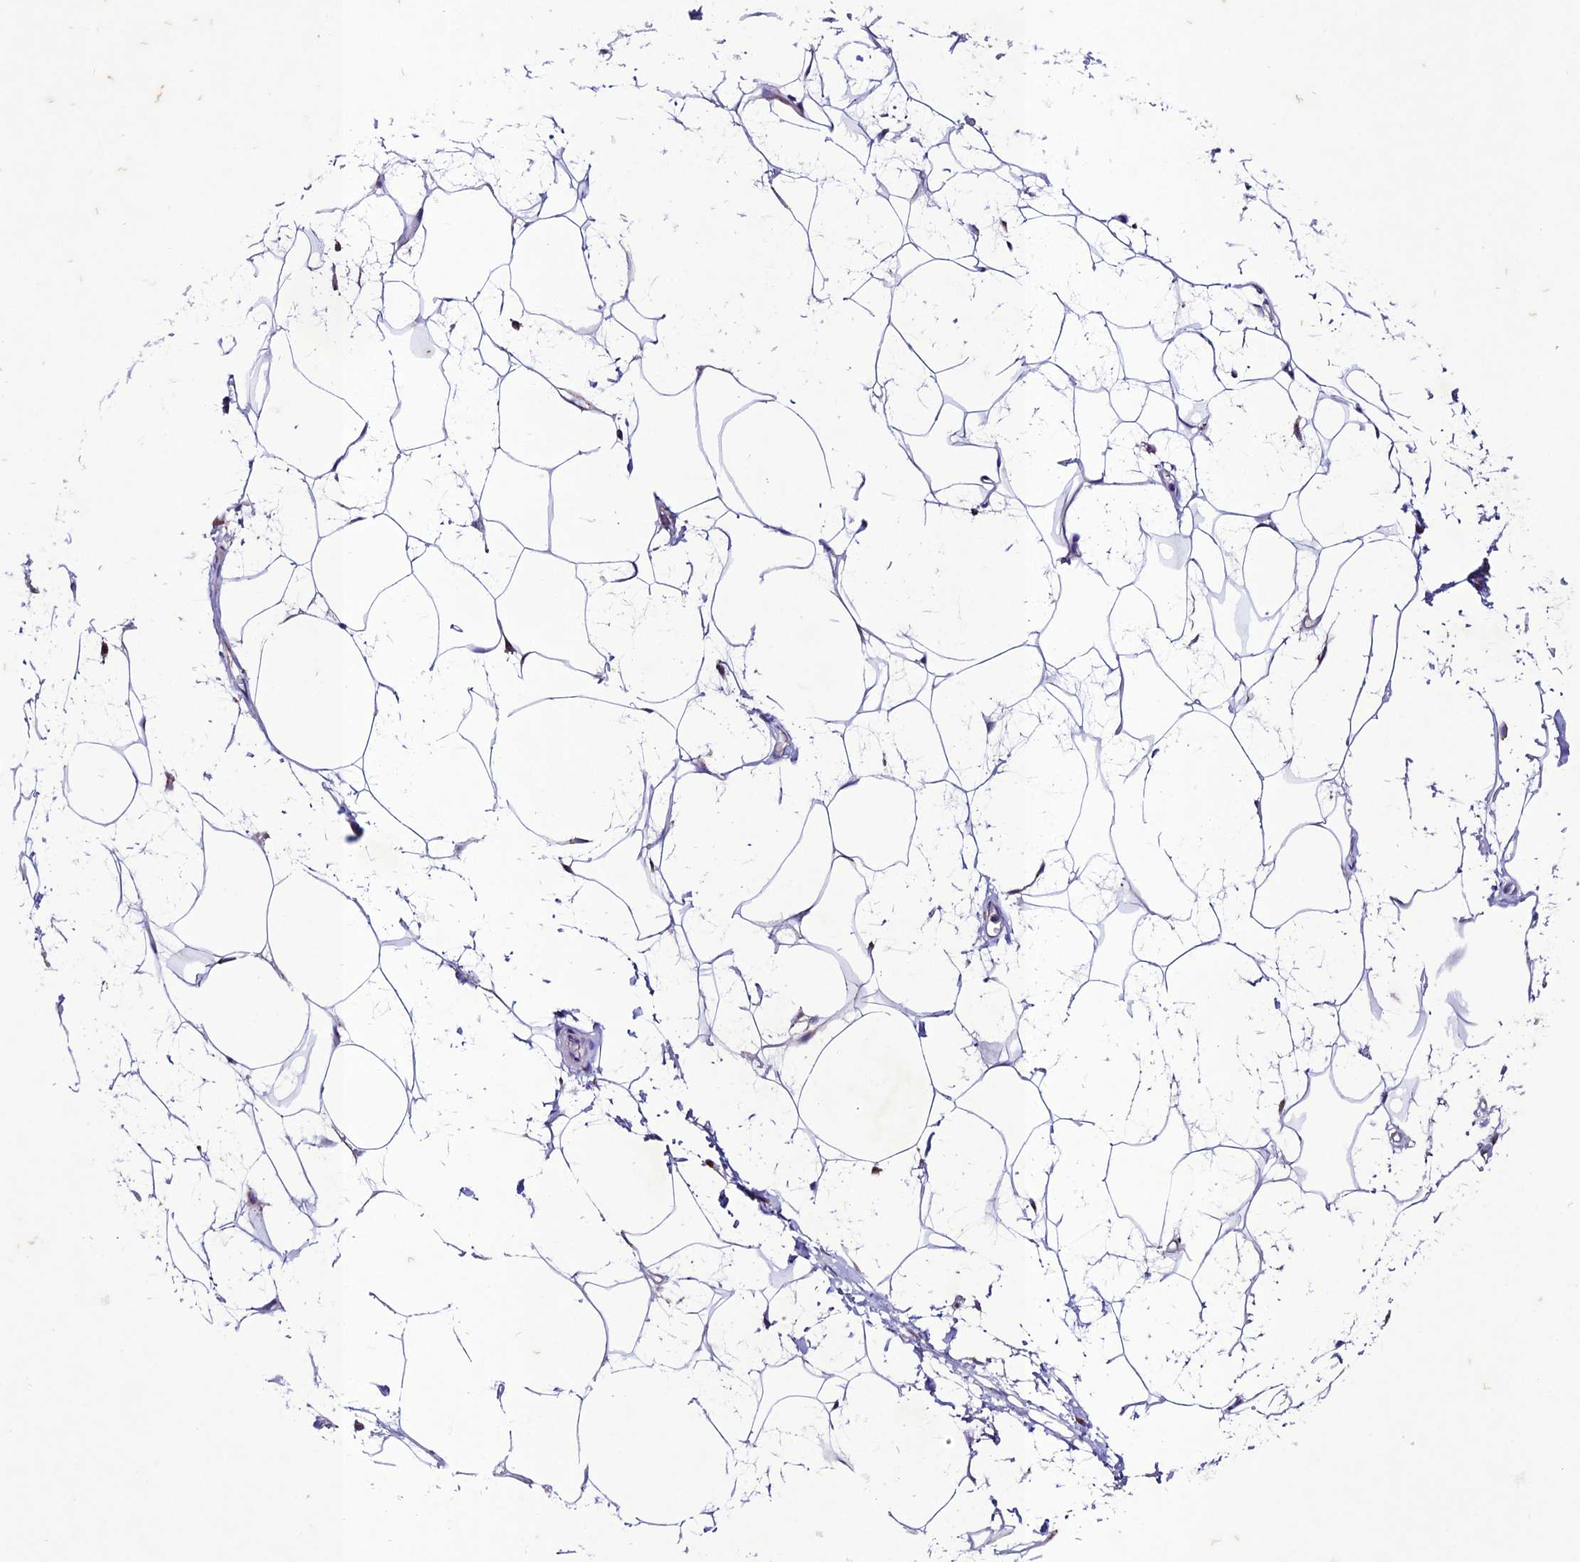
{"staining": {"intensity": "negative", "quantity": "none", "location": "none"}, "tissue": "adipose tissue", "cell_type": "Adipocytes", "image_type": "normal", "snomed": [{"axis": "morphology", "description": "Normal tissue, NOS"}, {"axis": "morphology", "description": "Adenocarcinoma, NOS"}, {"axis": "topography", "description": "Rectum"}, {"axis": "topography", "description": "Vagina"}, {"axis": "topography", "description": "Peripheral nerve tissue"}], "caption": "Benign adipose tissue was stained to show a protein in brown. There is no significant positivity in adipocytes.", "gene": "OR51Q1", "patient": {"sex": "female", "age": 71}}